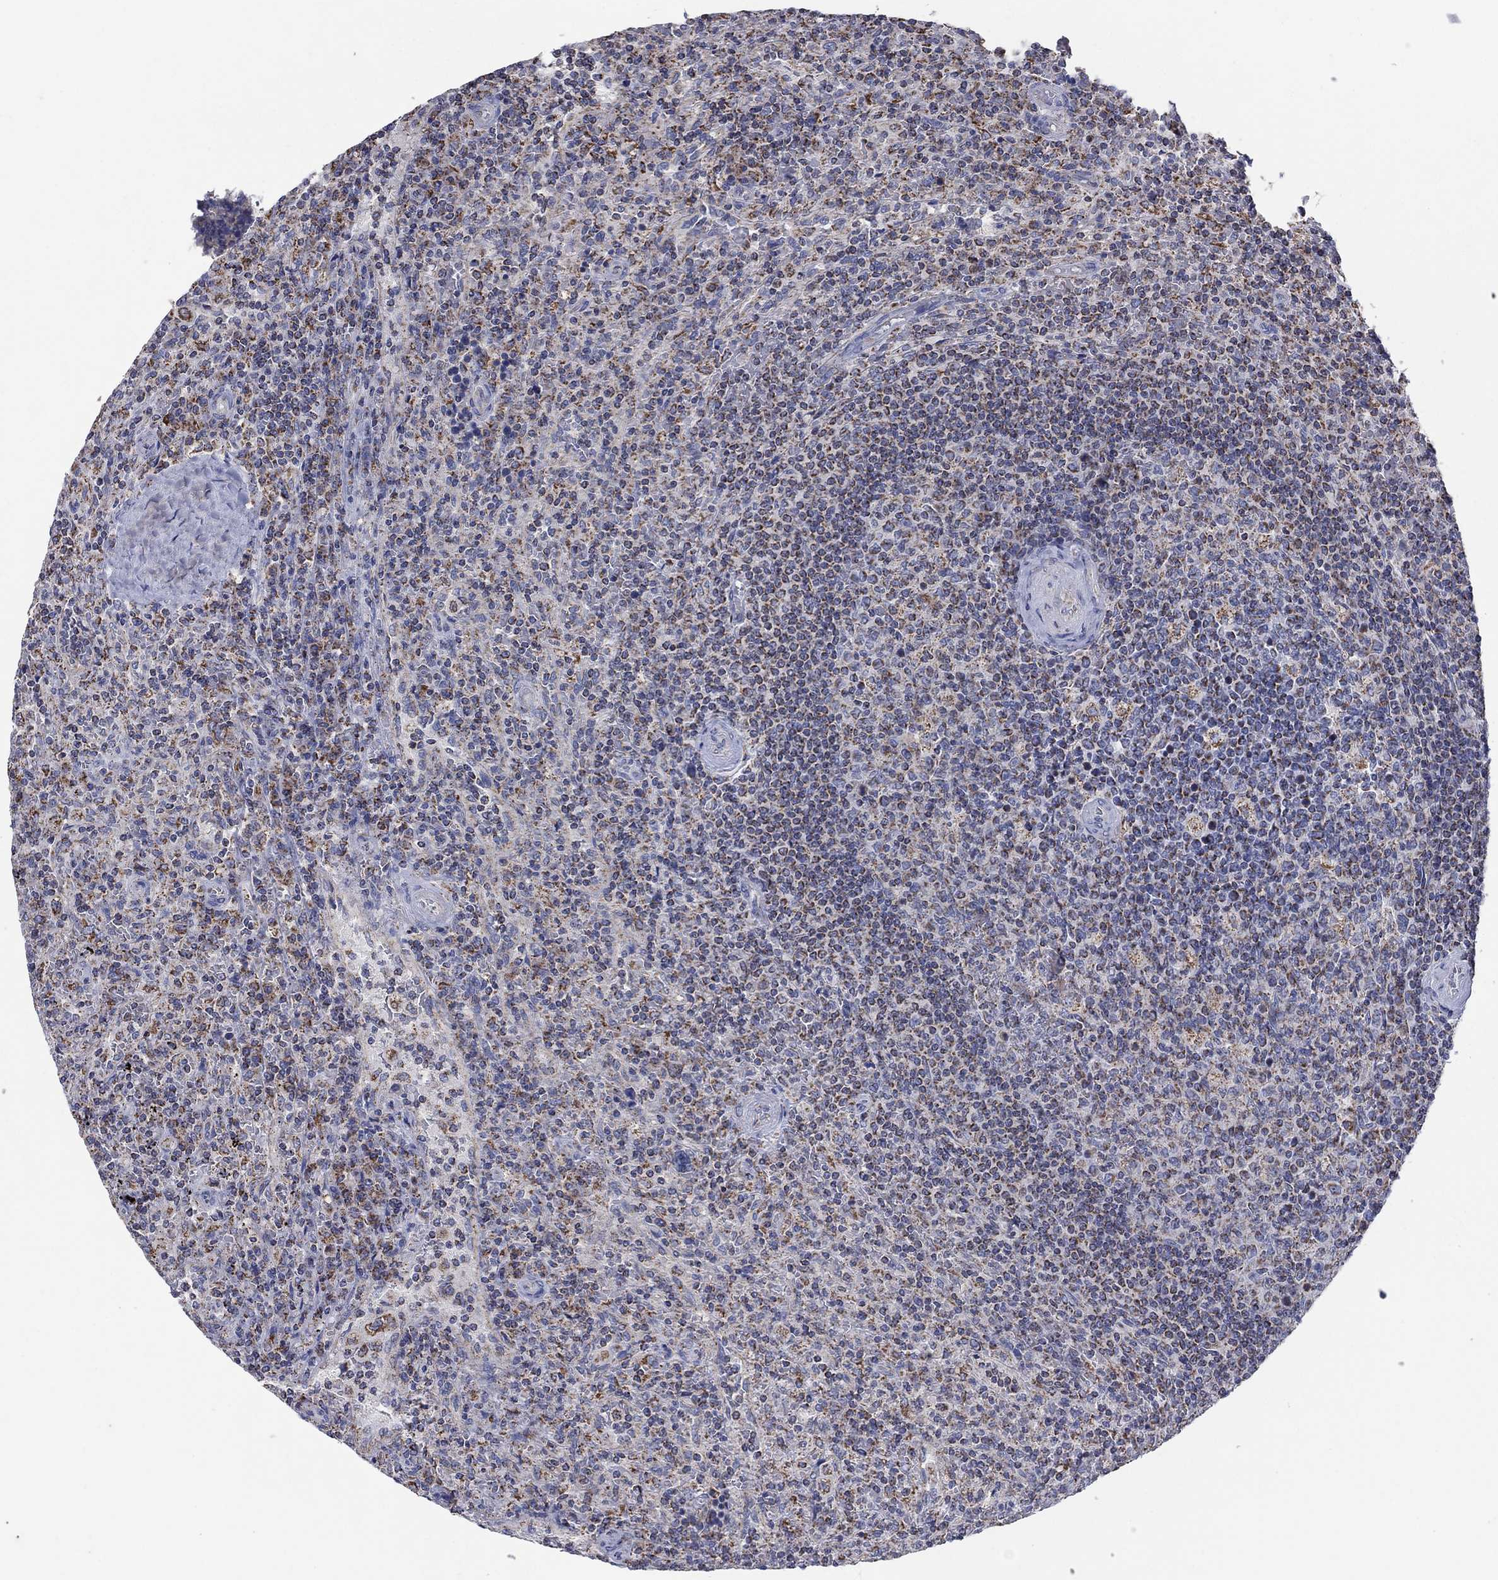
{"staining": {"intensity": "strong", "quantity": "25%-75%", "location": "cytoplasmic/membranous"}, "tissue": "lymphoma", "cell_type": "Tumor cells", "image_type": "cancer", "snomed": [{"axis": "morphology", "description": "Malignant lymphoma, non-Hodgkin's type, Low grade"}, {"axis": "topography", "description": "Spleen"}], "caption": "Human malignant lymphoma, non-Hodgkin's type (low-grade) stained with a protein marker demonstrates strong staining in tumor cells.", "gene": "C9orf85", "patient": {"sex": "male", "age": 62}}